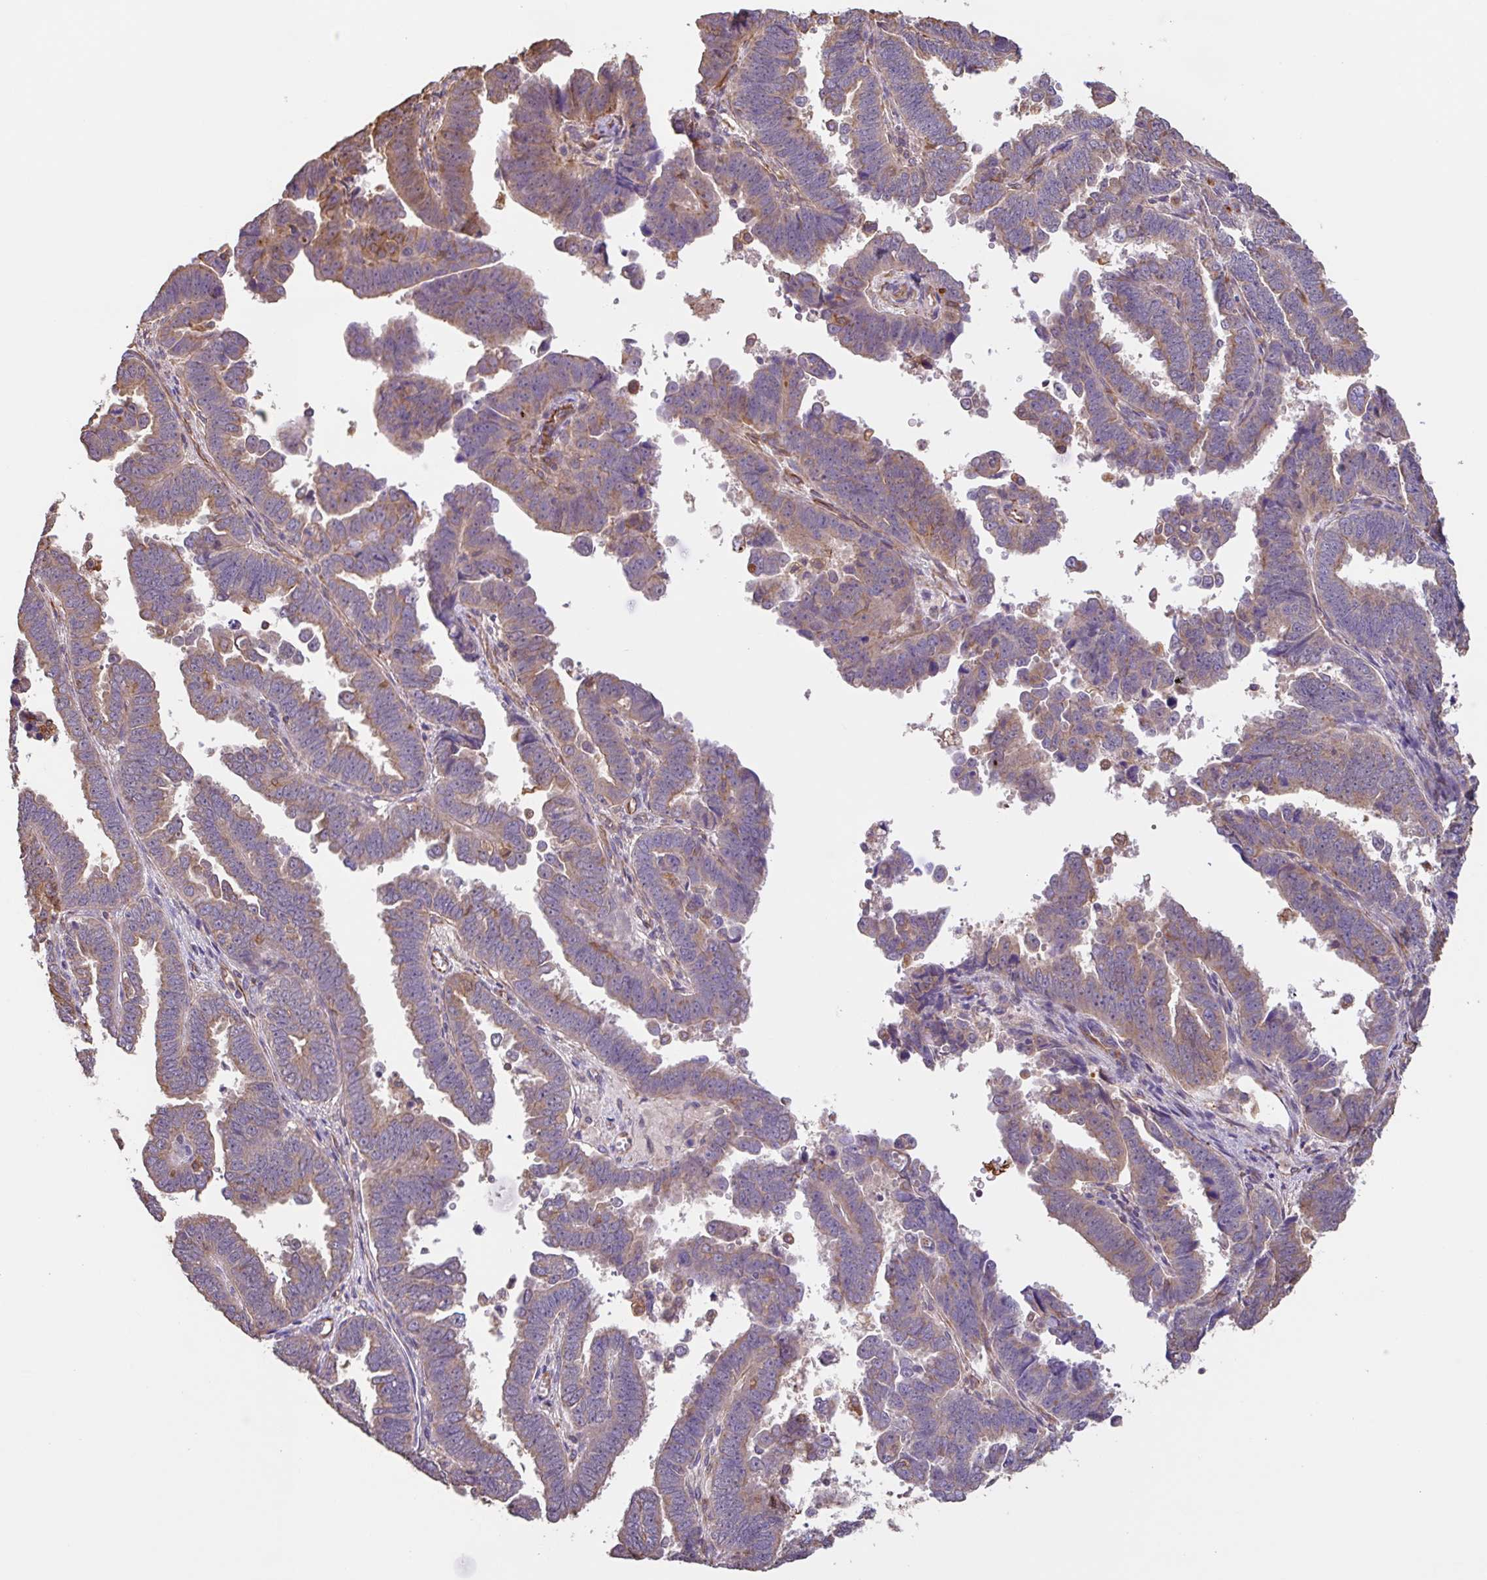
{"staining": {"intensity": "weak", "quantity": ">75%", "location": "cytoplasmic/membranous"}, "tissue": "endometrial cancer", "cell_type": "Tumor cells", "image_type": "cancer", "snomed": [{"axis": "morphology", "description": "Adenocarcinoma, NOS"}, {"axis": "topography", "description": "Endometrium"}], "caption": "A histopathology image showing weak cytoplasmic/membranous staining in about >75% of tumor cells in endometrial cancer (adenocarcinoma), as visualized by brown immunohistochemical staining.", "gene": "ZNF790", "patient": {"sex": "female", "age": 75}}